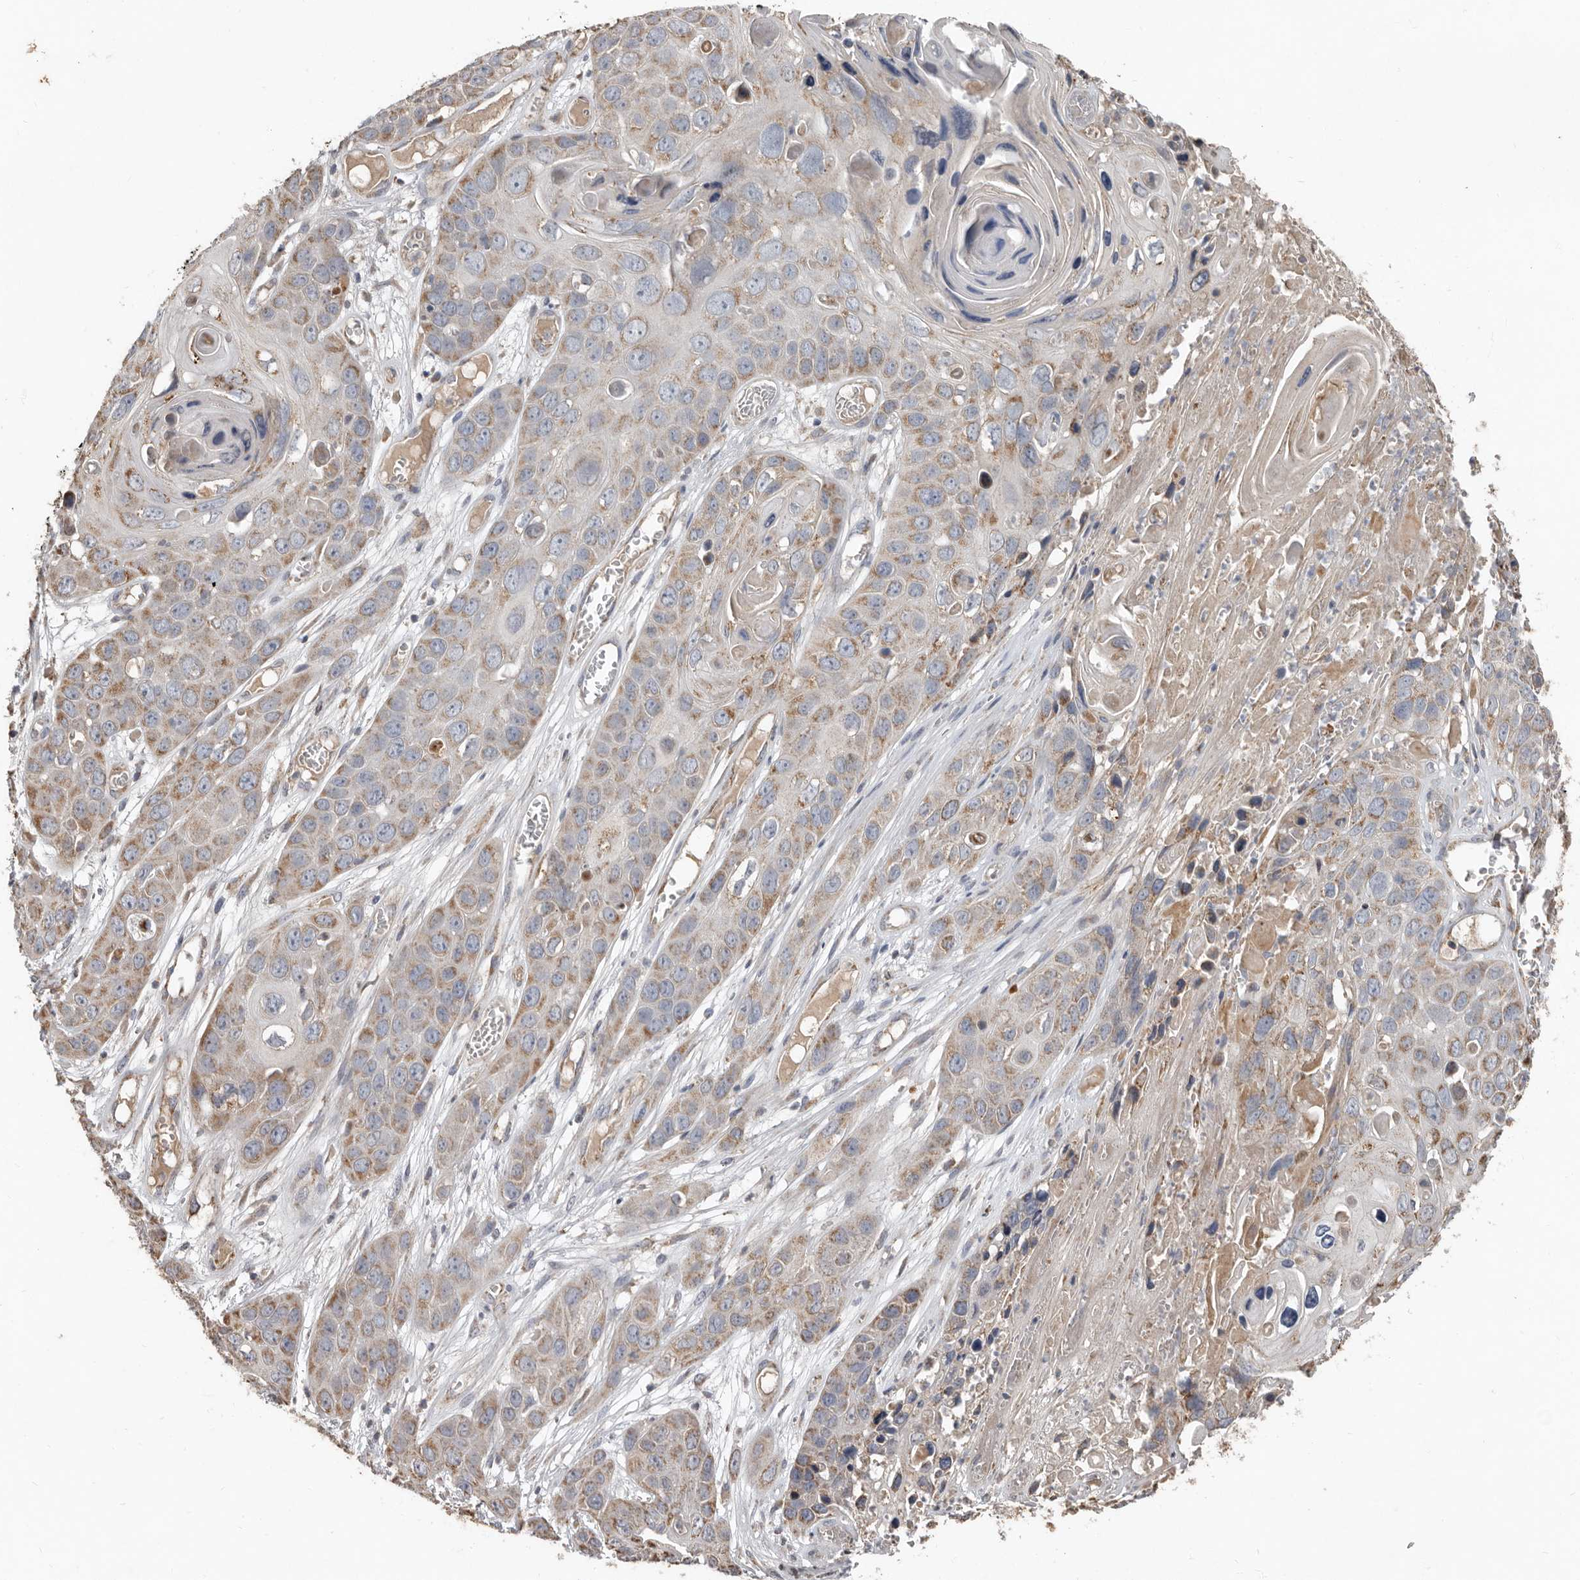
{"staining": {"intensity": "moderate", "quantity": ">75%", "location": "cytoplasmic/membranous"}, "tissue": "skin cancer", "cell_type": "Tumor cells", "image_type": "cancer", "snomed": [{"axis": "morphology", "description": "Squamous cell carcinoma, NOS"}, {"axis": "topography", "description": "Skin"}], "caption": "High-magnification brightfield microscopy of skin squamous cell carcinoma stained with DAB (3,3'-diaminobenzidine) (brown) and counterstained with hematoxylin (blue). tumor cells exhibit moderate cytoplasmic/membranous expression is seen in approximately>75% of cells.", "gene": "KIF26B", "patient": {"sex": "male", "age": 55}}